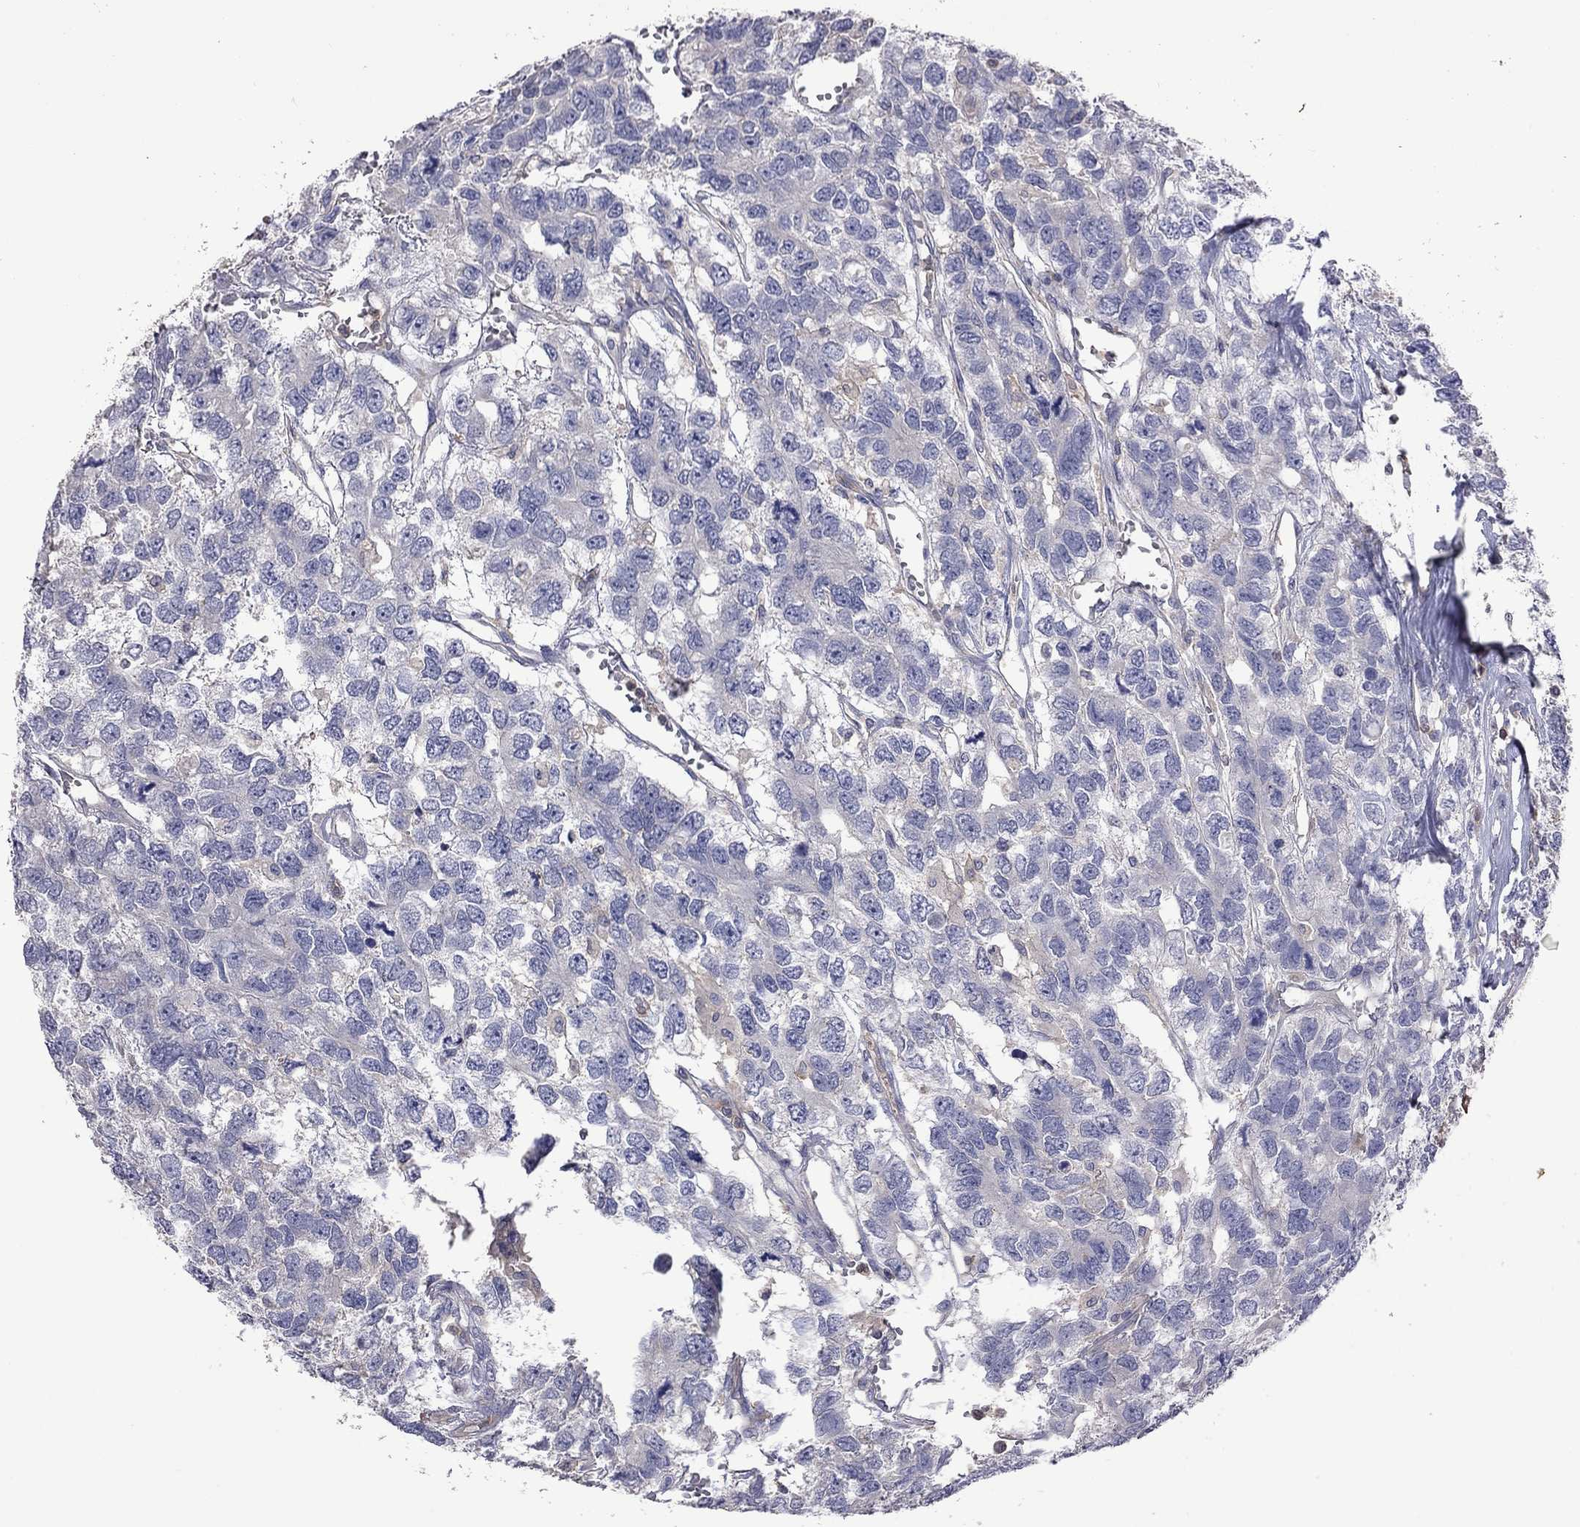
{"staining": {"intensity": "negative", "quantity": "none", "location": "none"}, "tissue": "testis cancer", "cell_type": "Tumor cells", "image_type": "cancer", "snomed": [{"axis": "morphology", "description": "Seminoma, NOS"}, {"axis": "topography", "description": "Testis"}], "caption": "High magnification brightfield microscopy of testis cancer (seminoma) stained with DAB (3,3'-diaminobenzidine) (brown) and counterstained with hematoxylin (blue): tumor cells show no significant staining.", "gene": "IPCEF1", "patient": {"sex": "male", "age": 52}}